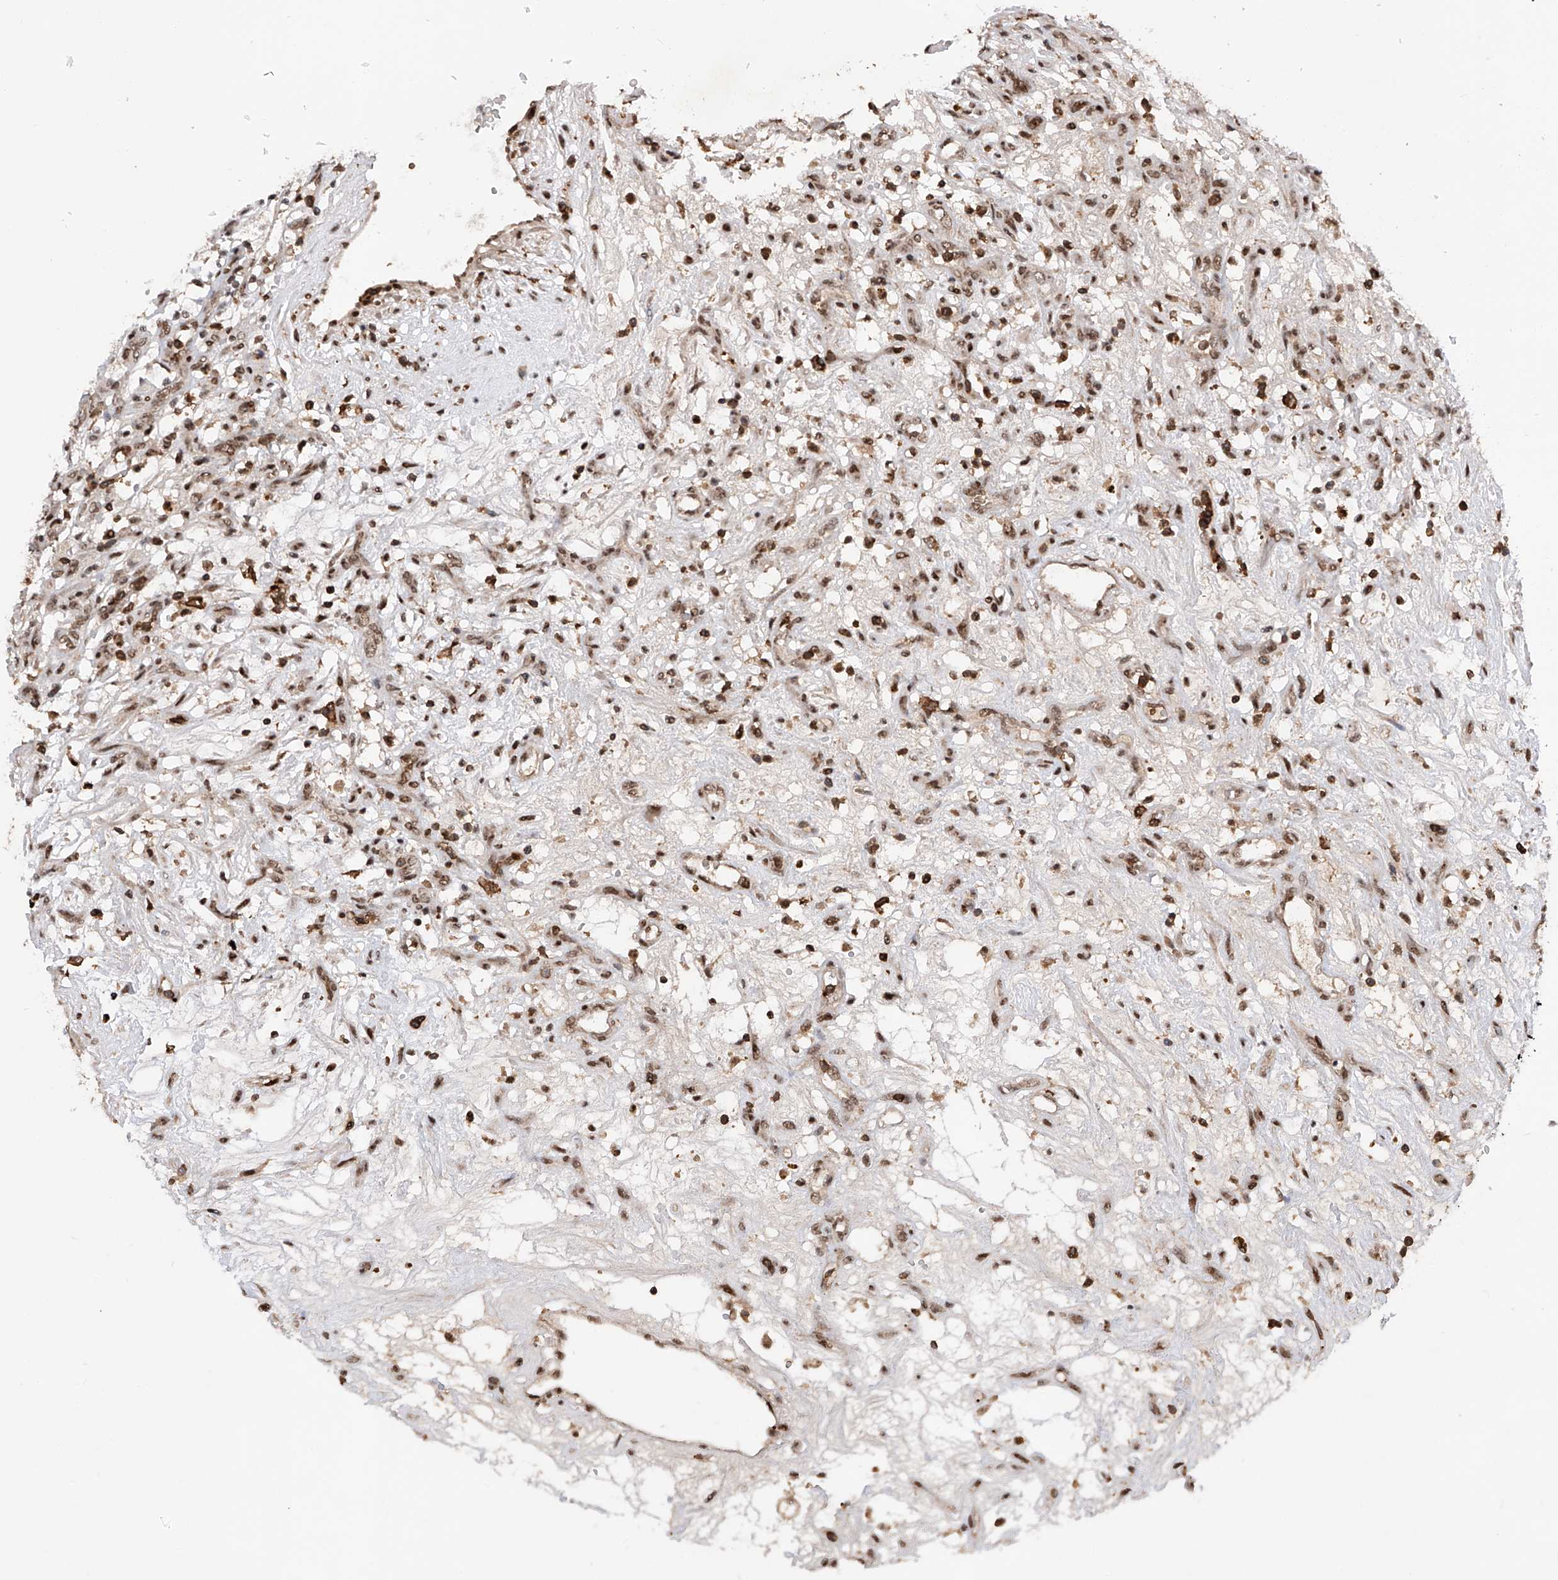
{"staining": {"intensity": "moderate", "quantity": ">75%", "location": "nuclear"}, "tissue": "renal cancer", "cell_type": "Tumor cells", "image_type": "cancer", "snomed": [{"axis": "morphology", "description": "Adenocarcinoma, NOS"}, {"axis": "topography", "description": "Kidney"}], "caption": "Protein expression analysis of human adenocarcinoma (renal) reveals moderate nuclear positivity in approximately >75% of tumor cells.", "gene": "ZNF280D", "patient": {"sex": "female", "age": 57}}